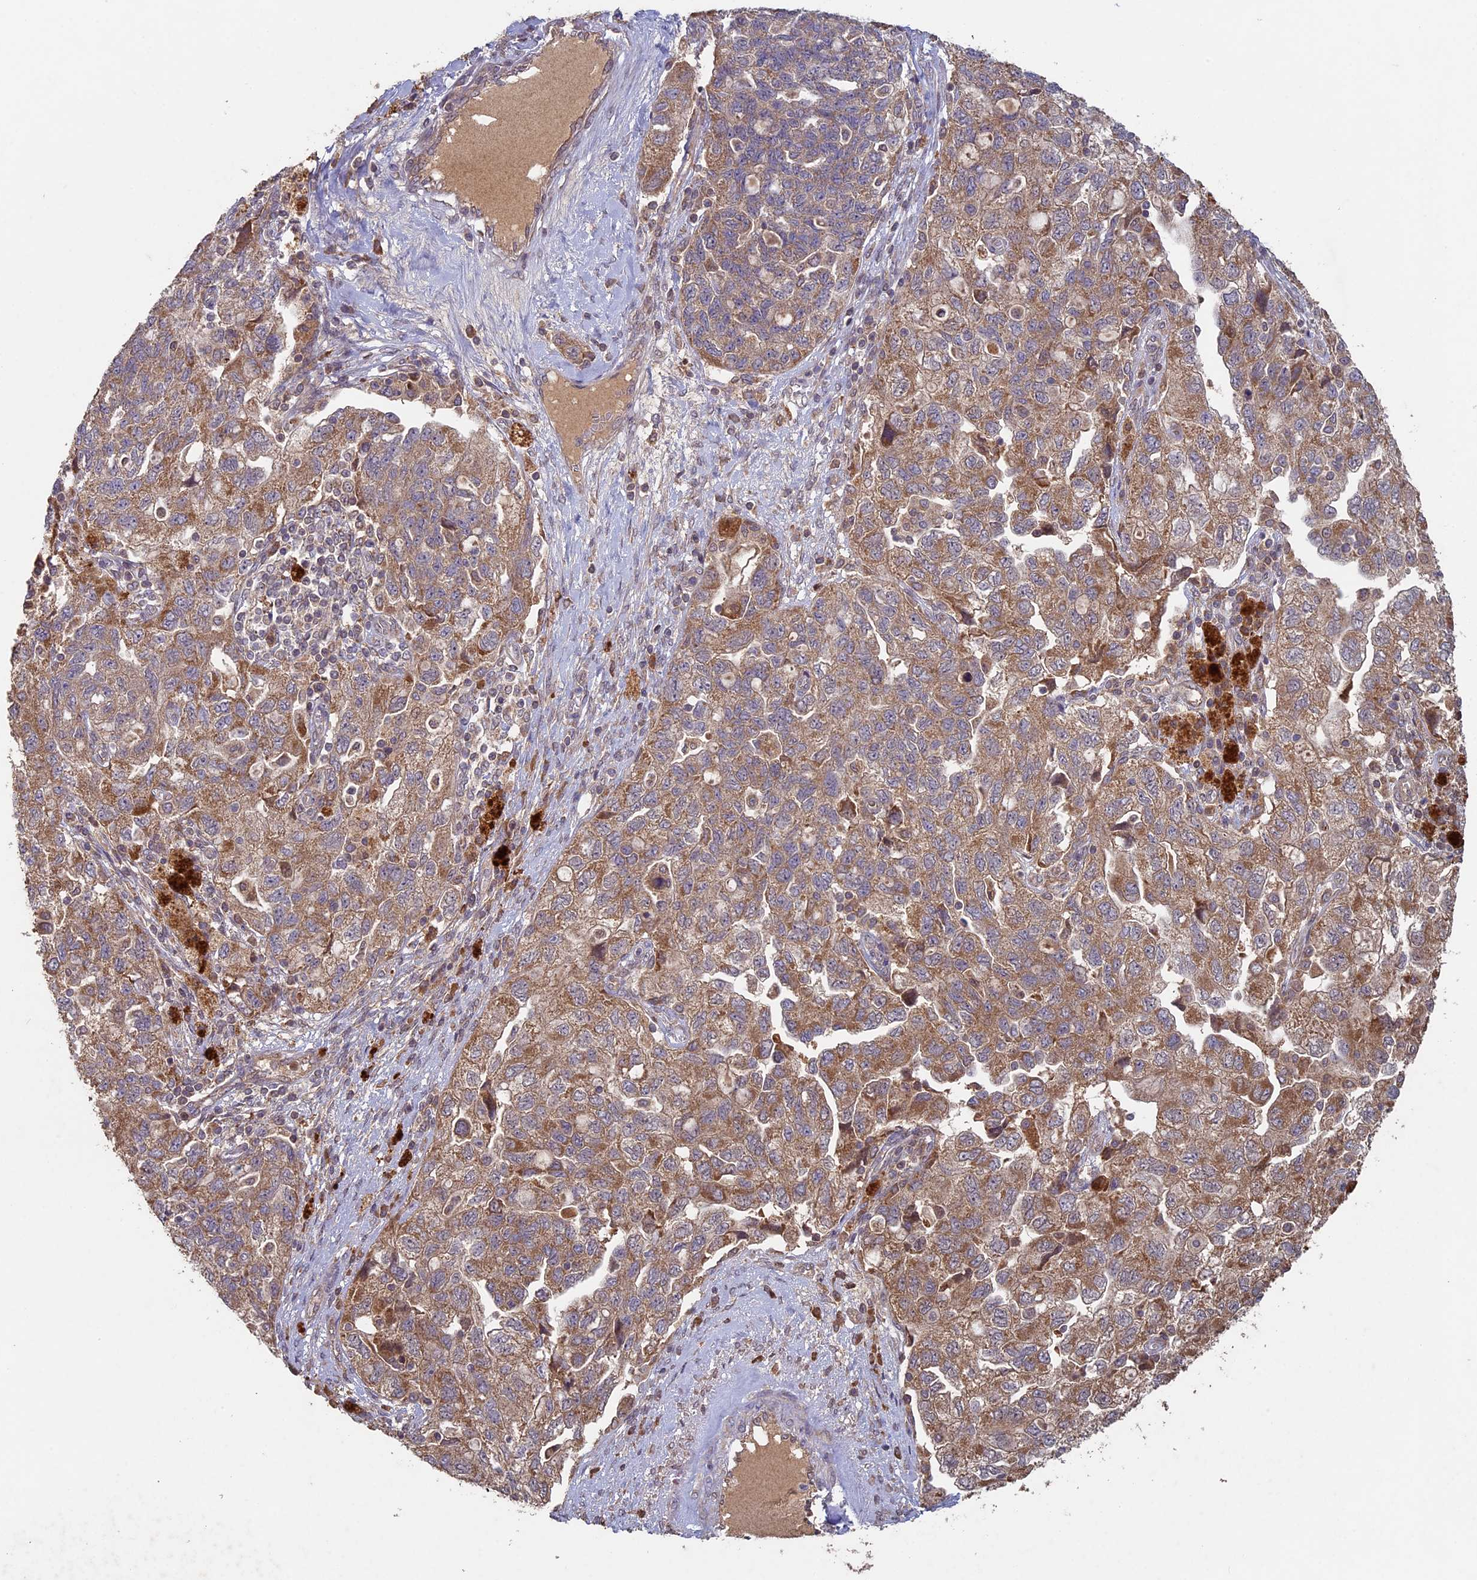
{"staining": {"intensity": "moderate", "quantity": ">75%", "location": "cytoplasmic/membranous"}, "tissue": "ovarian cancer", "cell_type": "Tumor cells", "image_type": "cancer", "snomed": [{"axis": "morphology", "description": "Carcinoma, NOS"}, {"axis": "morphology", "description": "Cystadenocarcinoma, serous, NOS"}, {"axis": "topography", "description": "Ovary"}], "caption": "Human ovarian cancer stained with a brown dye demonstrates moderate cytoplasmic/membranous positive staining in about >75% of tumor cells.", "gene": "RCCD1", "patient": {"sex": "female", "age": 69}}